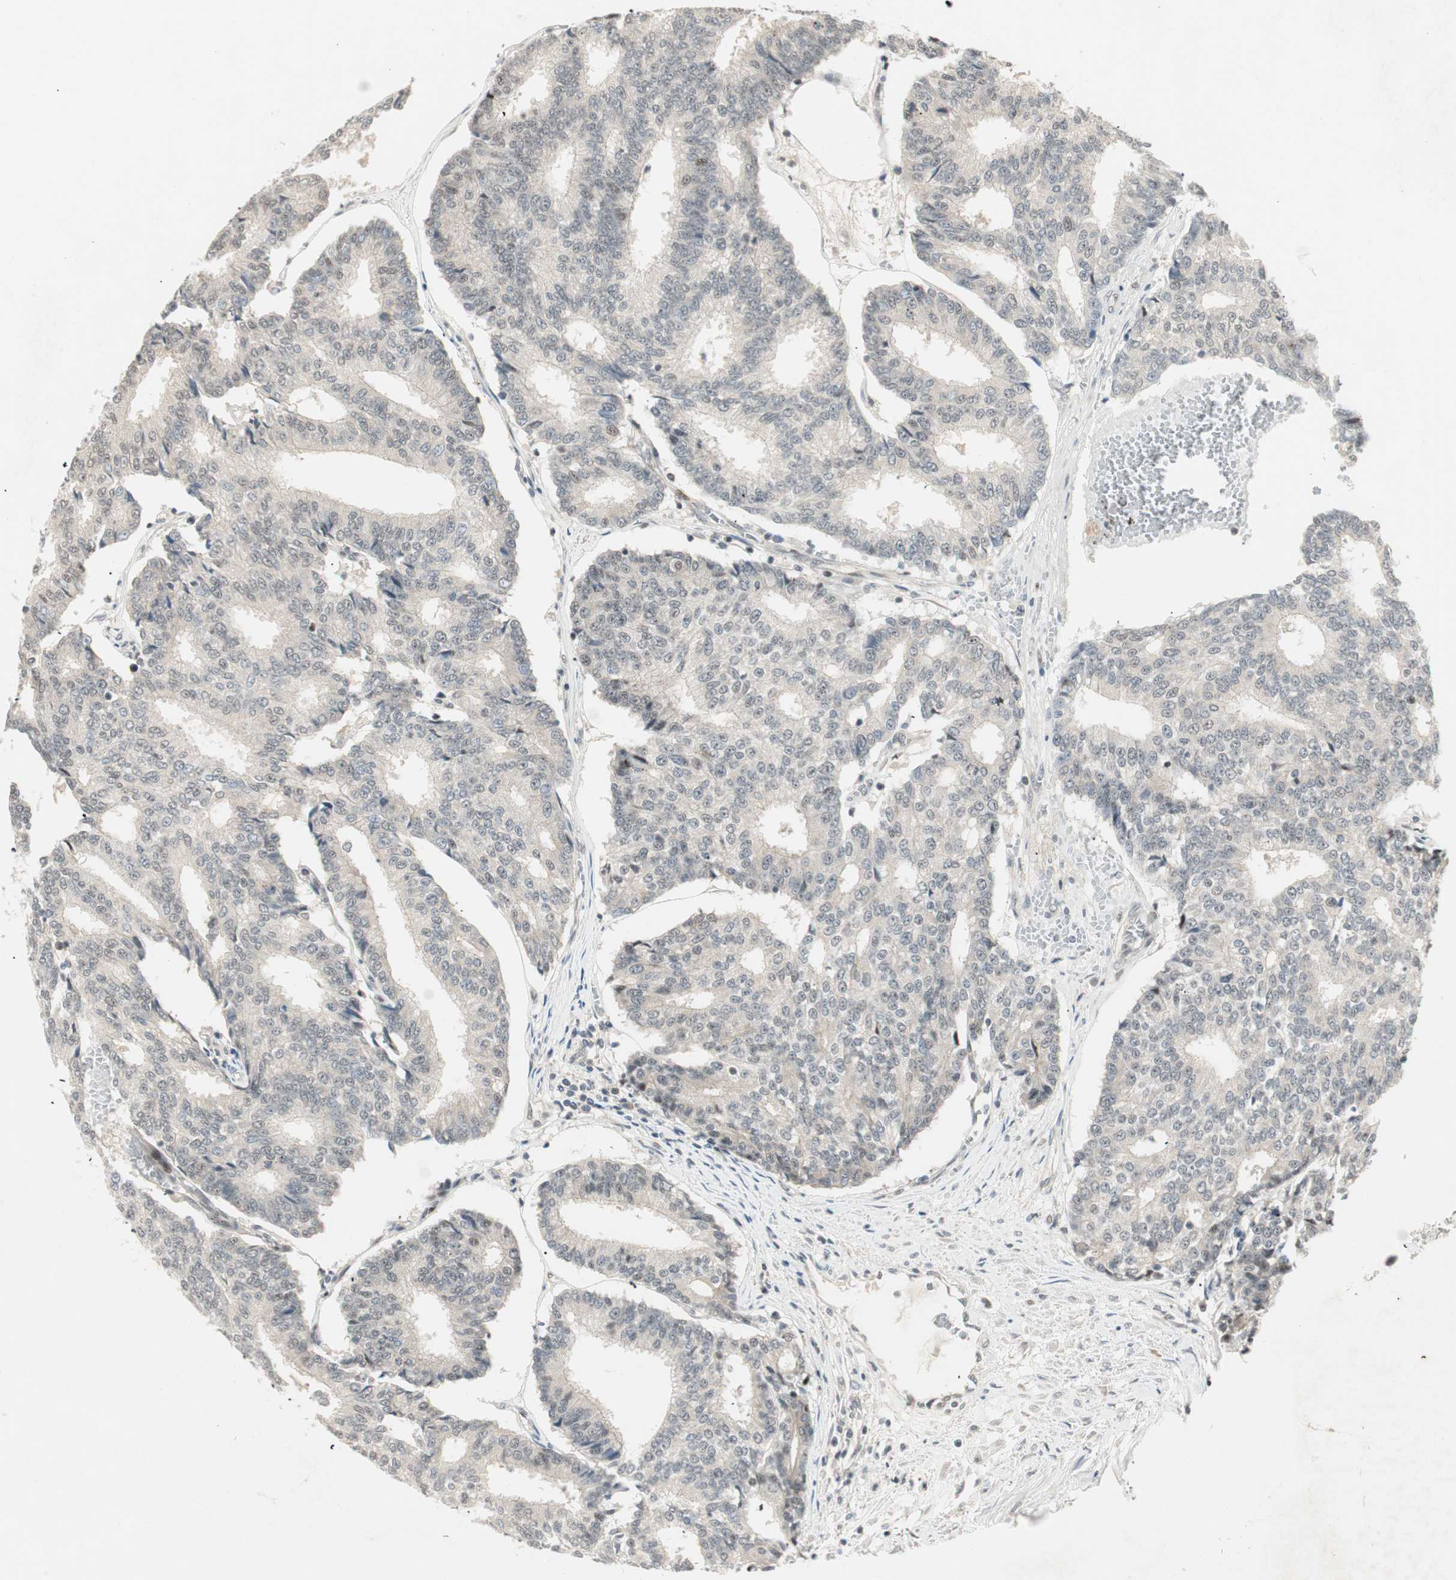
{"staining": {"intensity": "weak", "quantity": "<25%", "location": "nuclear"}, "tissue": "prostate cancer", "cell_type": "Tumor cells", "image_type": "cancer", "snomed": [{"axis": "morphology", "description": "Adenocarcinoma, High grade"}, {"axis": "topography", "description": "Prostate"}], "caption": "This is an IHC histopathology image of prostate high-grade adenocarcinoma. There is no staining in tumor cells.", "gene": "ACSL5", "patient": {"sex": "male", "age": 55}}